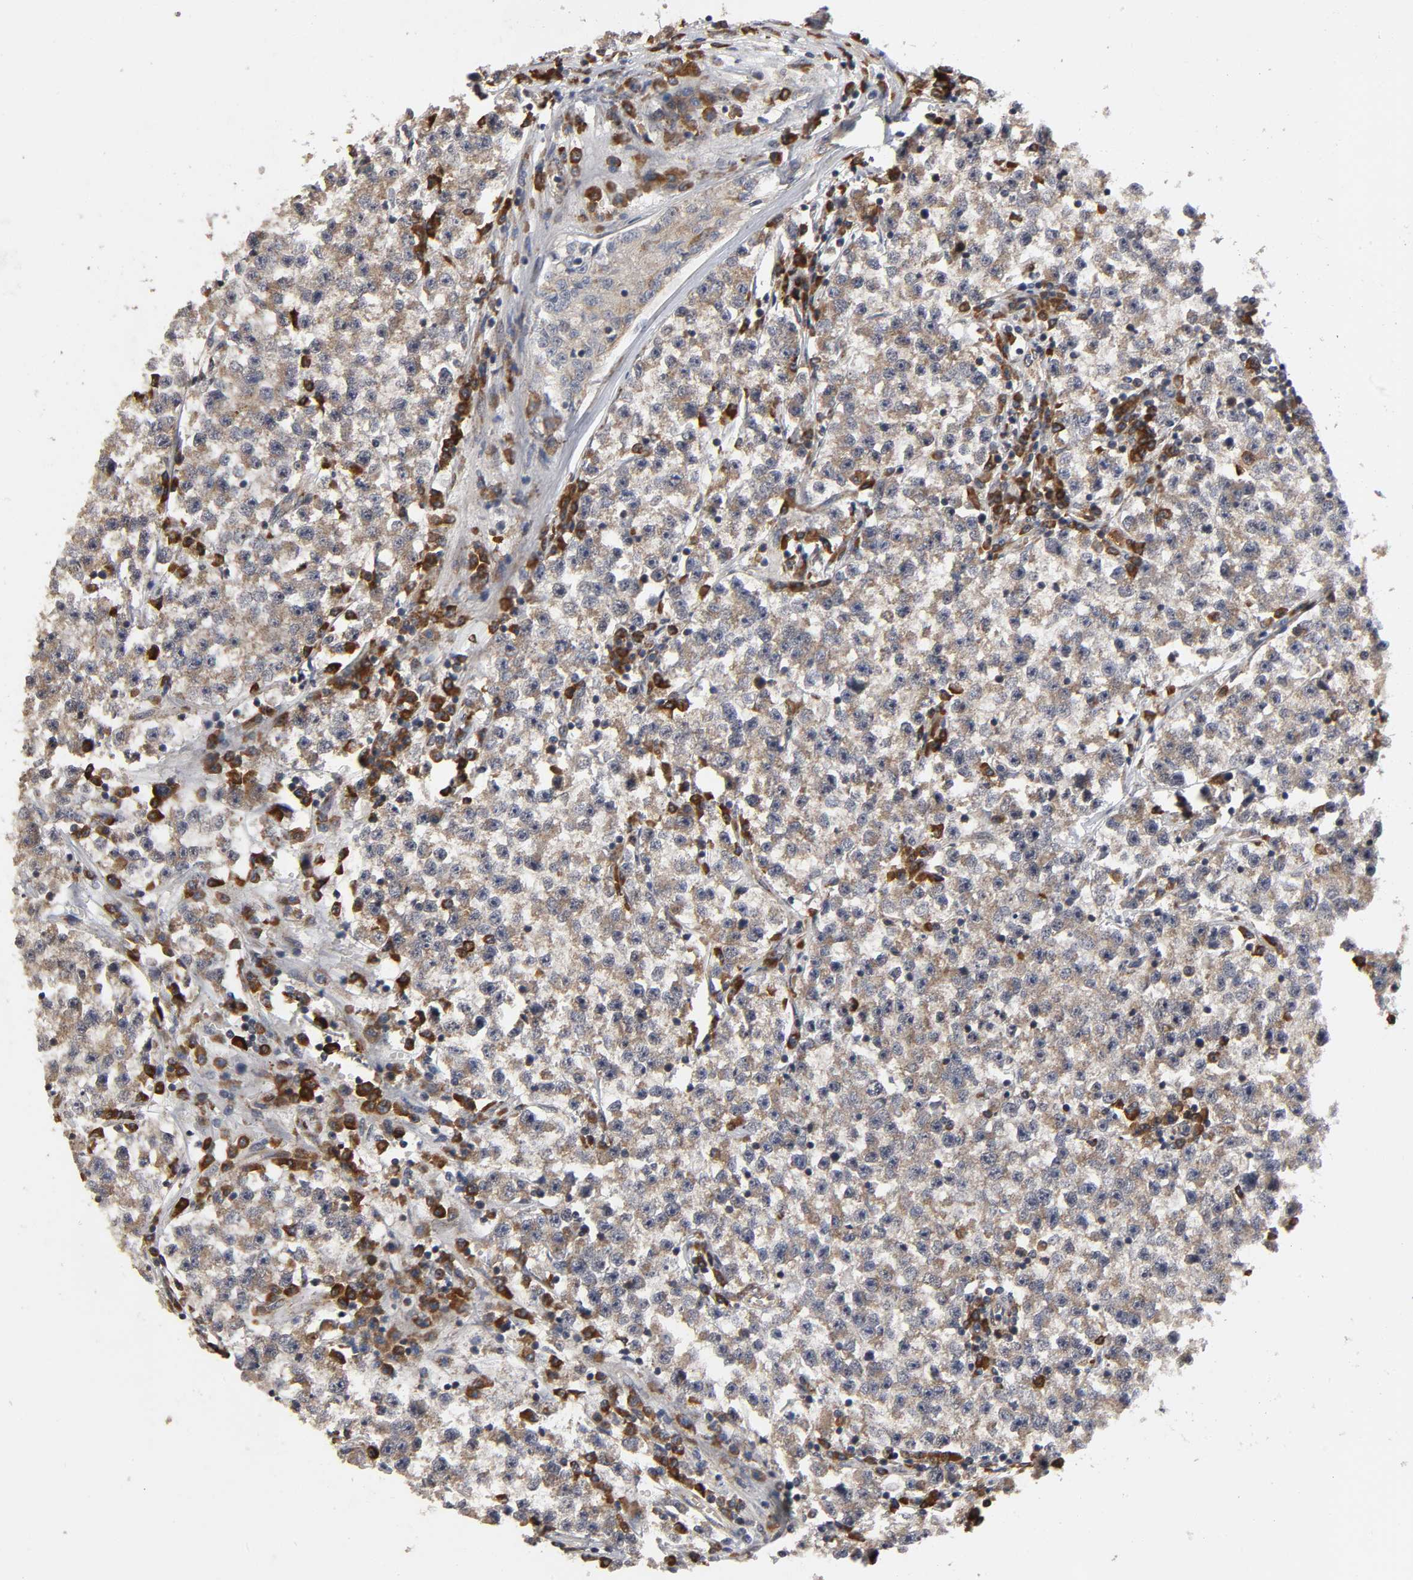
{"staining": {"intensity": "moderate", "quantity": ">75%", "location": "cytoplasmic/membranous"}, "tissue": "testis cancer", "cell_type": "Tumor cells", "image_type": "cancer", "snomed": [{"axis": "morphology", "description": "Seminoma, NOS"}, {"axis": "topography", "description": "Testis"}], "caption": "Immunohistochemical staining of testis cancer reveals medium levels of moderate cytoplasmic/membranous protein expression in about >75% of tumor cells.", "gene": "SLC30A9", "patient": {"sex": "male", "age": 22}}